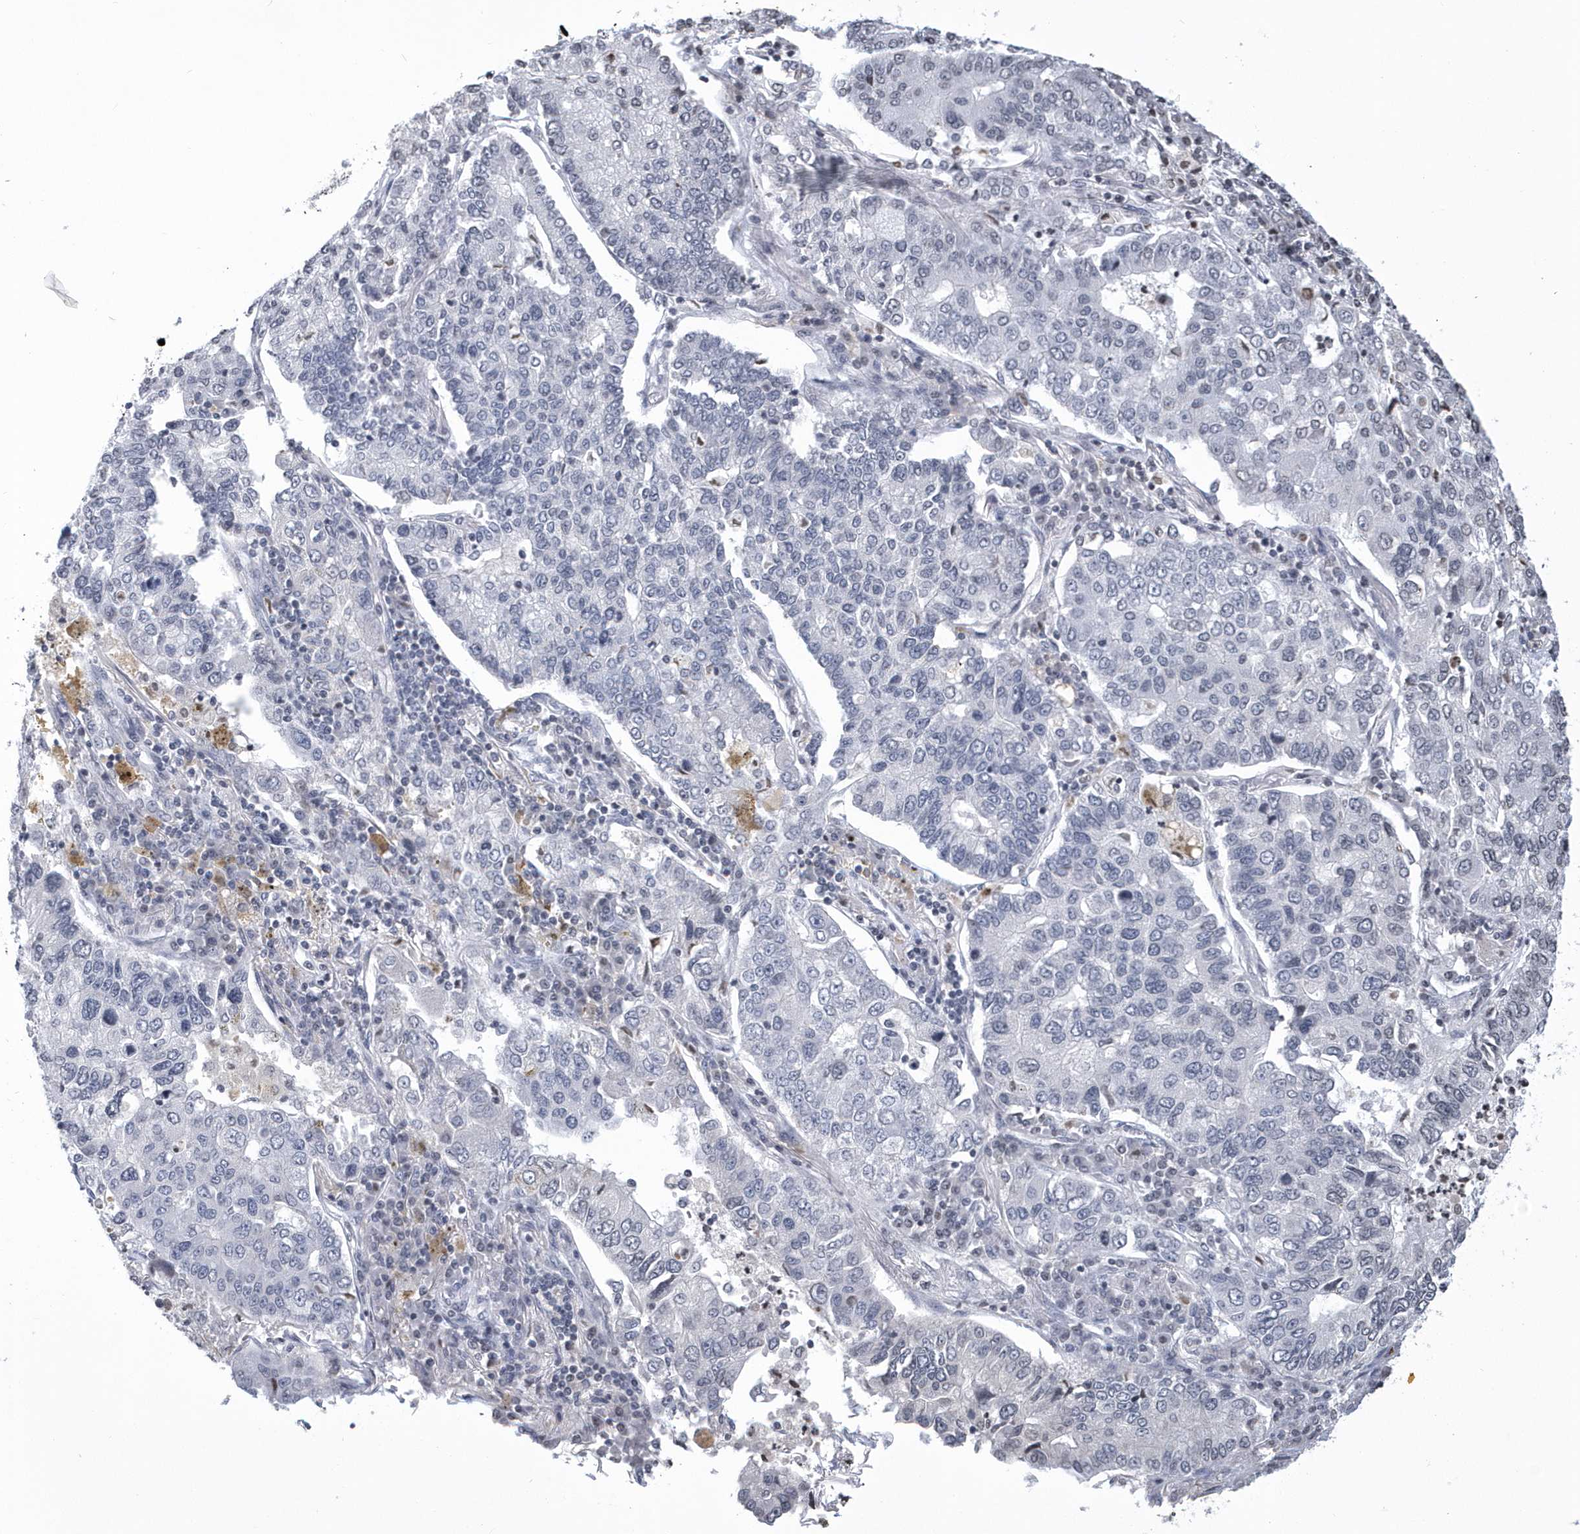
{"staining": {"intensity": "negative", "quantity": "none", "location": "none"}, "tissue": "lung cancer", "cell_type": "Tumor cells", "image_type": "cancer", "snomed": [{"axis": "morphology", "description": "Adenocarcinoma, NOS"}, {"axis": "topography", "description": "Lung"}], "caption": "Immunohistochemistry of adenocarcinoma (lung) demonstrates no staining in tumor cells.", "gene": "VWA5B2", "patient": {"sex": "male", "age": 49}}